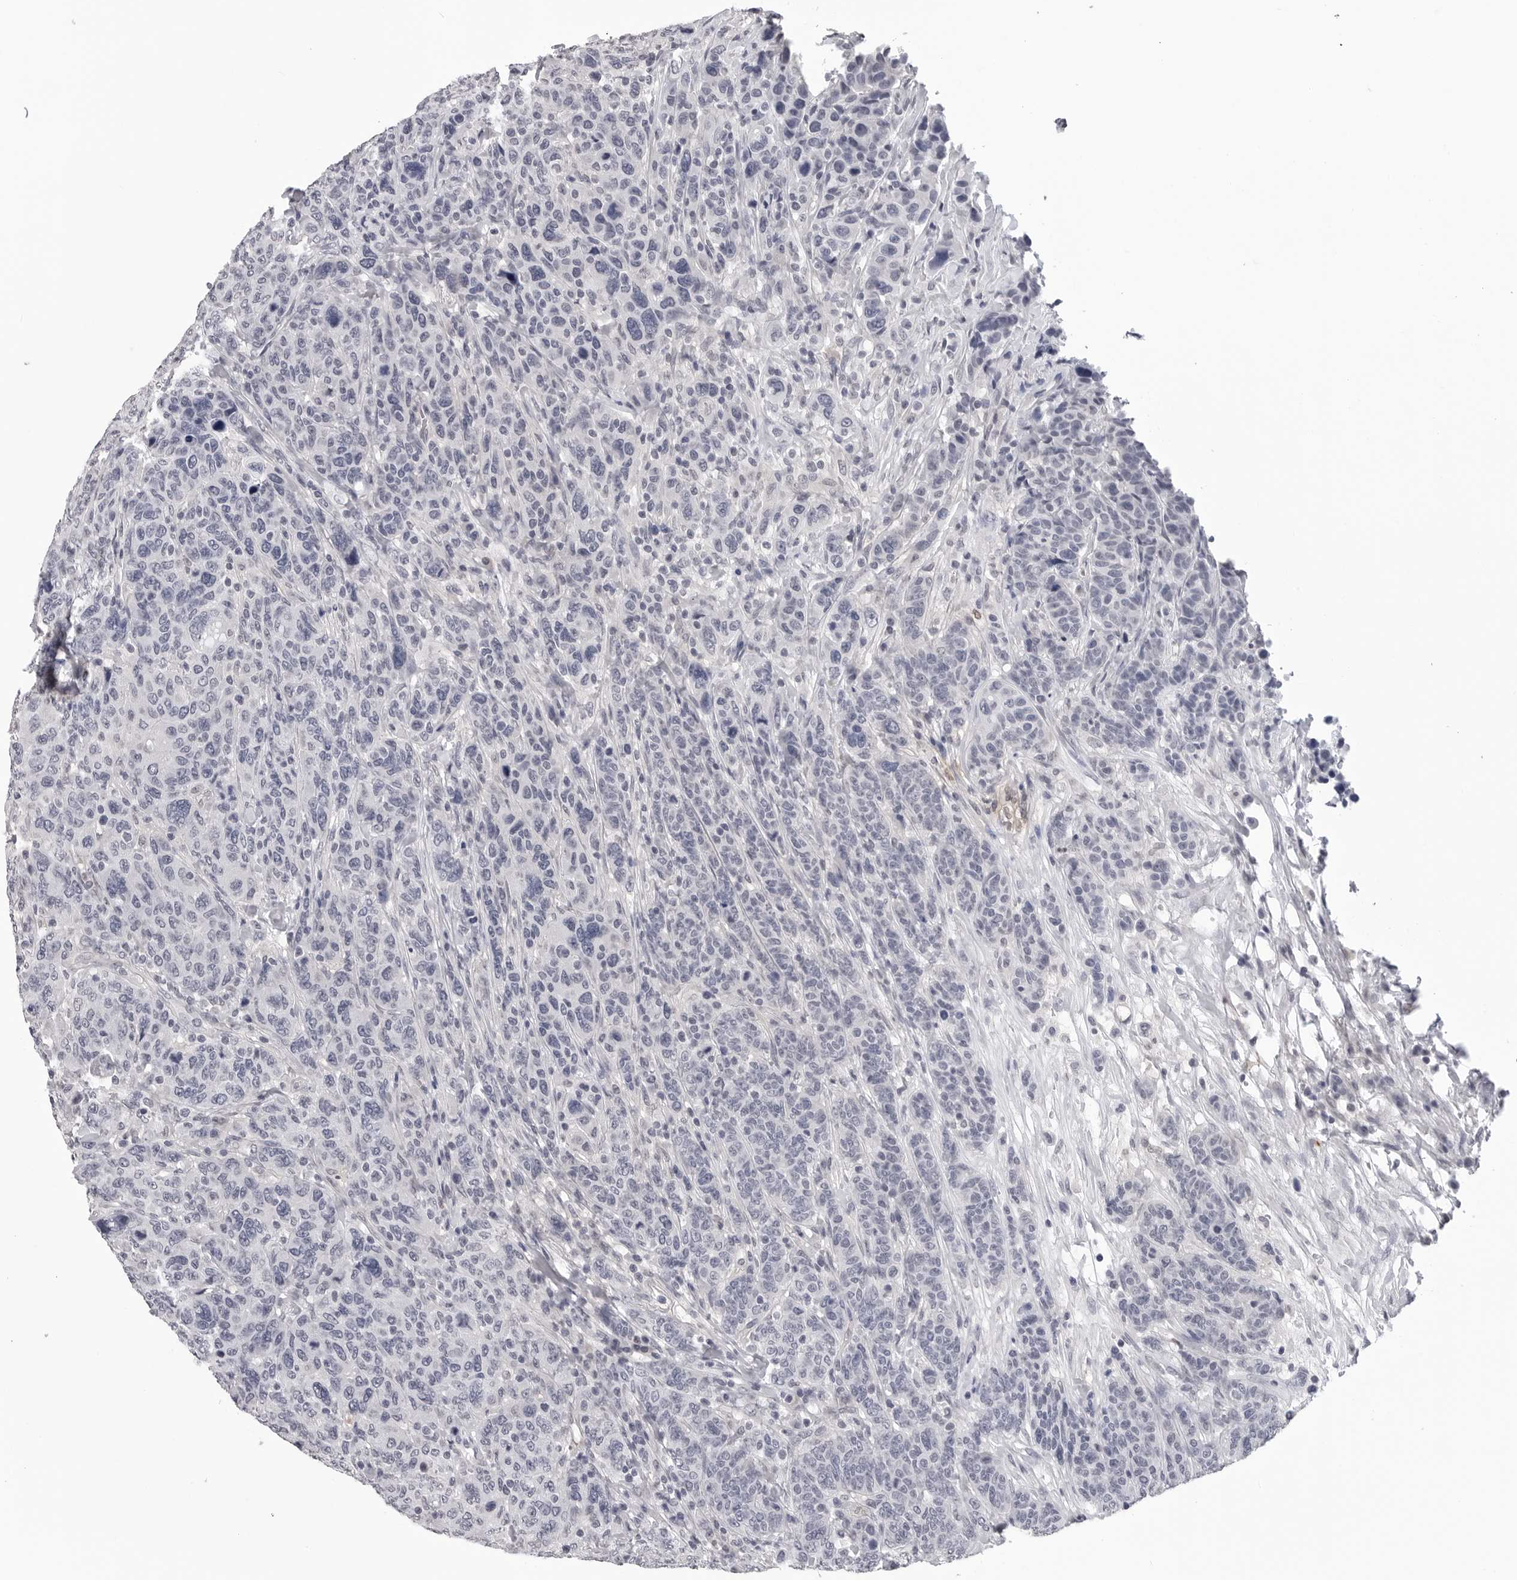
{"staining": {"intensity": "negative", "quantity": "none", "location": "none"}, "tissue": "breast cancer", "cell_type": "Tumor cells", "image_type": "cancer", "snomed": [{"axis": "morphology", "description": "Duct carcinoma"}, {"axis": "topography", "description": "Breast"}], "caption": "The histopathology image exhibits no staining of tumor cells in breast cancer (intraductal carcinoma). Nuclei are stained in blue.", "gene": "TRMT13", "patient": {"sex": "female", "age": 37}}